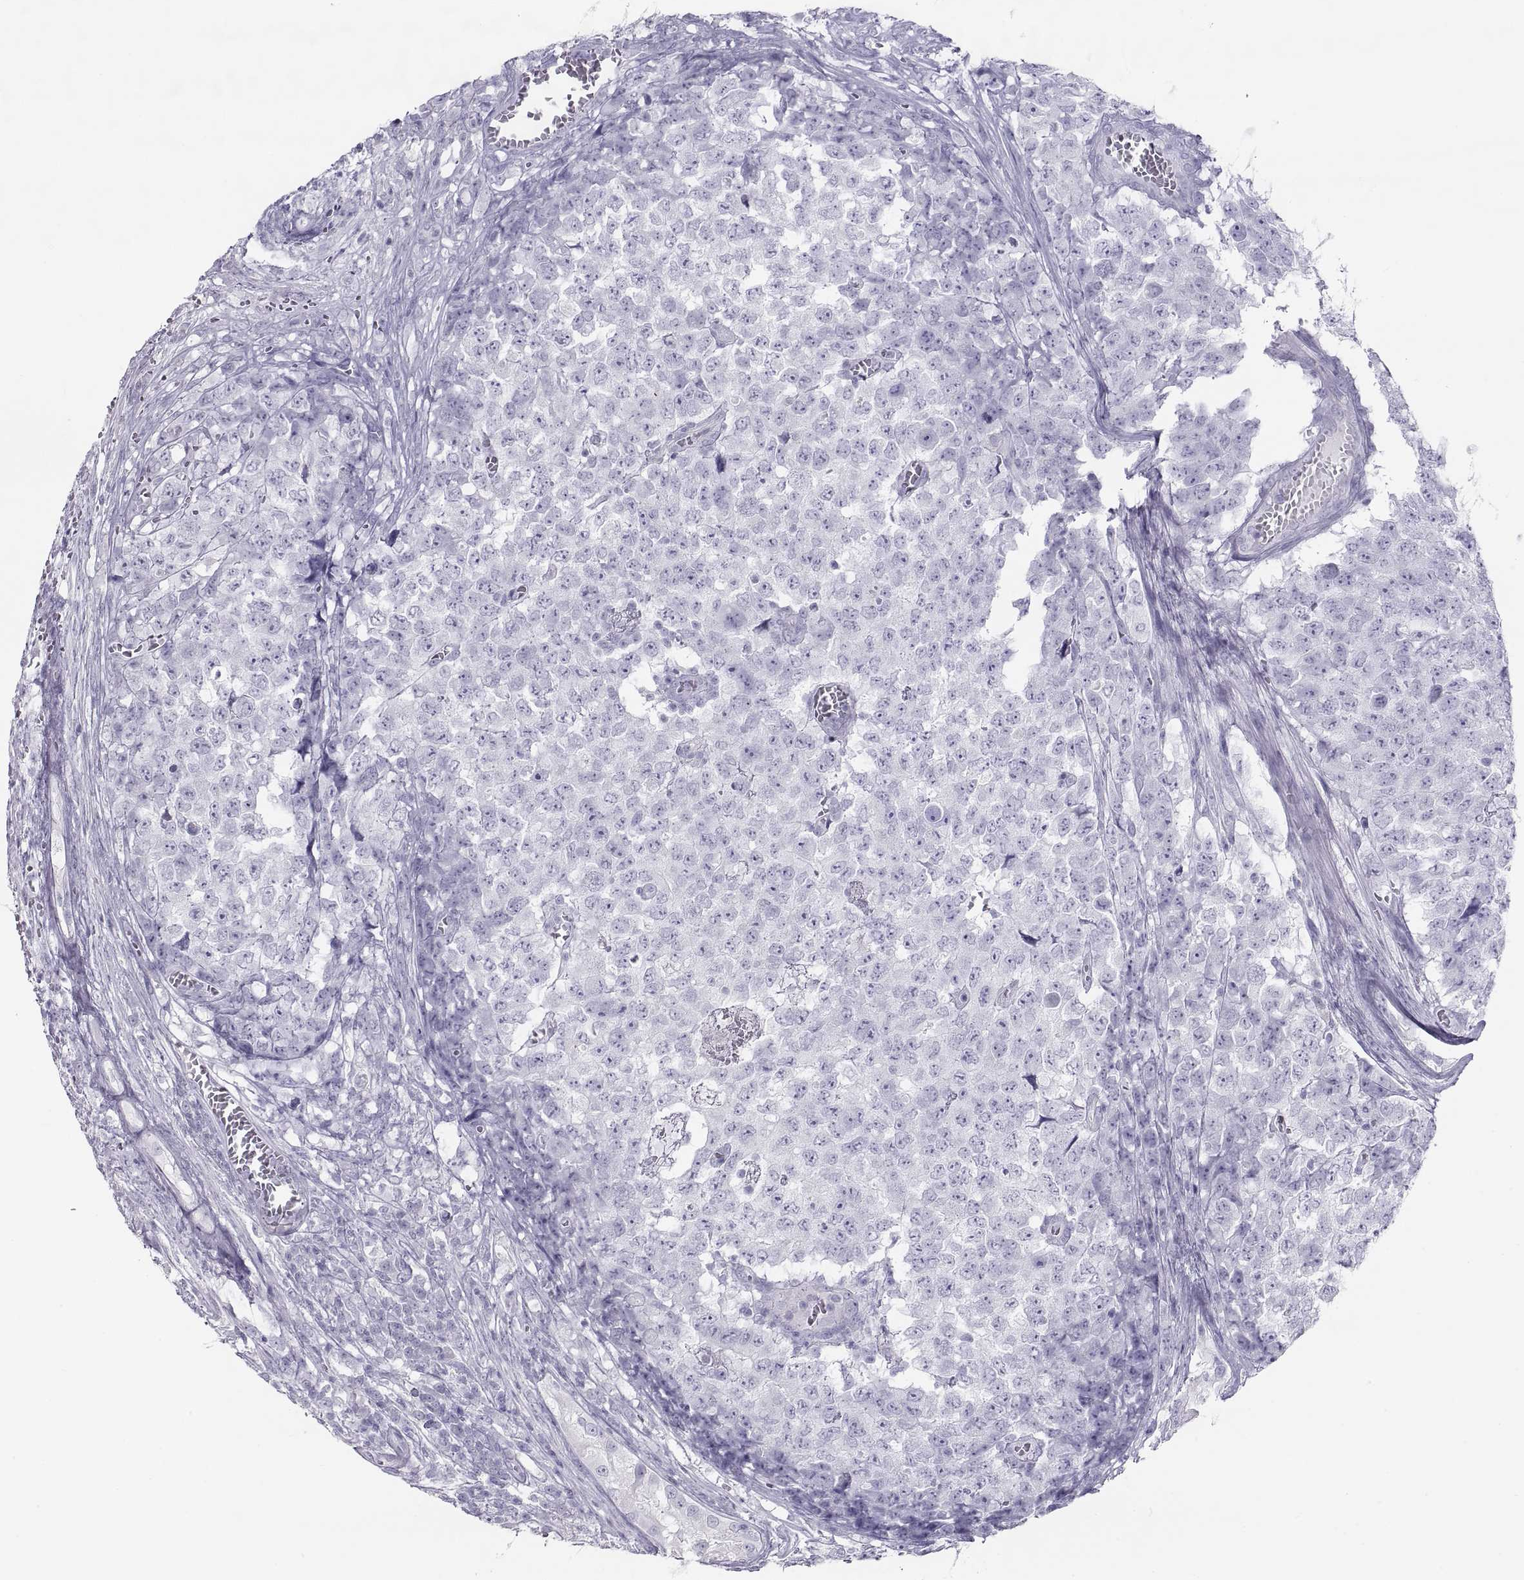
{"staining": {"intensity": "negative", "quantity": "none", "location": "none"}, "tissue": "testis cancer", "cell_type": "Tumor cells", "image_type": "cancer", "snomed": [{"axis": "morphology", "description": "Carcinoma, Embryonal, NOS"}, {"axis": "topography", "description": "Testis"}], "caption": "Human testis cancer stained for a protein using IHC shows no positivity in tumor cells.", "gene": "SEMG1", "patient": {"sex": "male", "age": 23}}